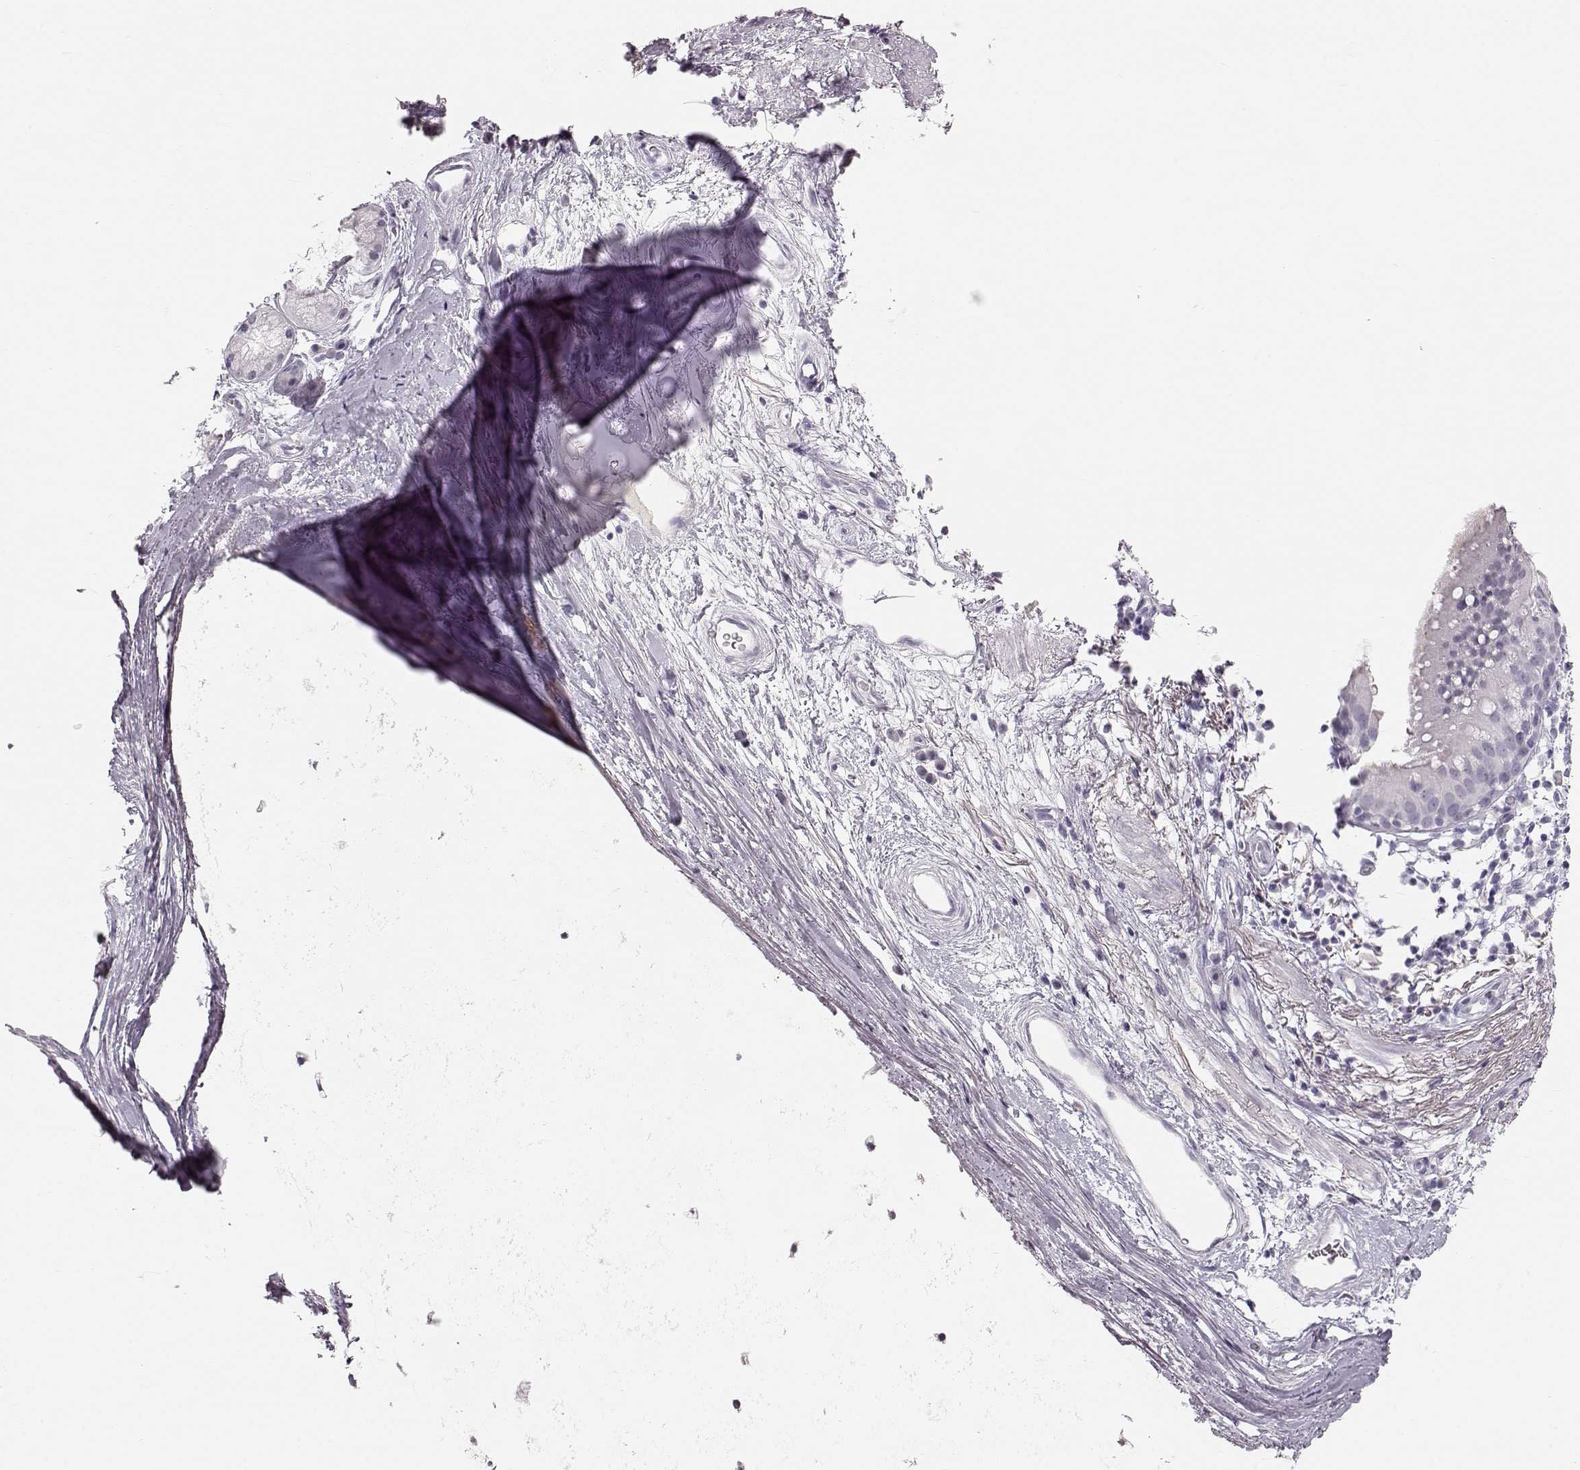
{"staining": {"intensity": "negative", "quantity": "none", "location": "none"}, "tissue": "bronchus", "cell_type": "Respiratory epithelial cells", "image_type": "normal", "snomed": [{"axis": "morphology", "description": "Normal tissue, NOS"}, {"axis": "topography", "description": "Cartilage tissue"}, {"axis": "topography", "description": "Bronchus"}], "caption": "Immunohistochemistry (IHC) of benign human bronchus displays no staining in respiratory epithelial cells. Nuclei are stained in blue.", "gene": "KRTAP16", "patient": {"sex": "male", "age": 58}}